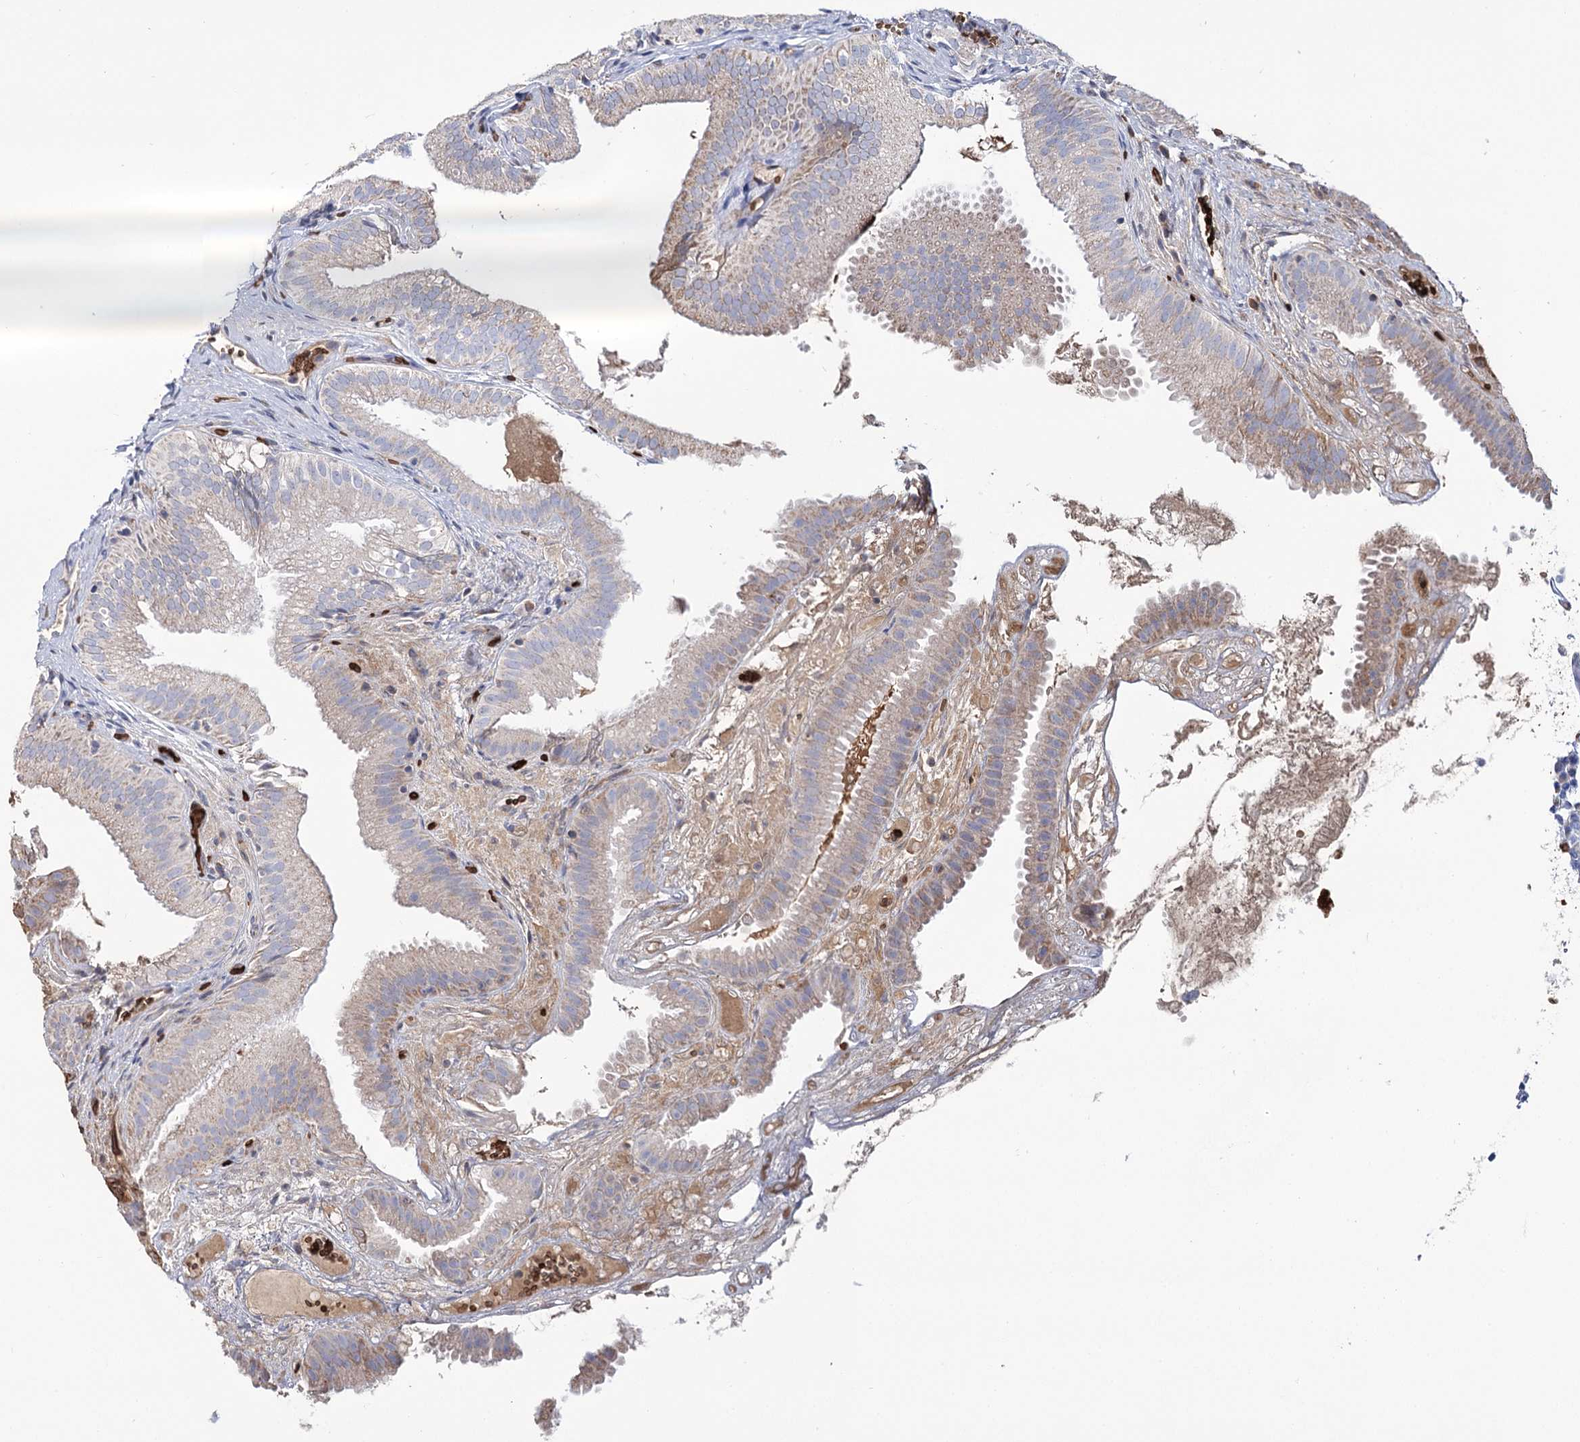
{"staining": {"intensity": "weak", "quantity": "<25%", "location": "cytoplasmic/membranous"}, "tissue": "gallbladder", "cell_type": "Glandular cells", "image_type": "normal", "snomed": [{"axis": "morphology", "description": "Normal tissue, NOS"}, {"axis": "topography", "description": "Gallbladder"}], "caption": "An image of gallbladder stained for a protein exhibits no brown staining in glandular cells.", "gene": "GBF1", "patient": {"sex": "female", "age": 30}}